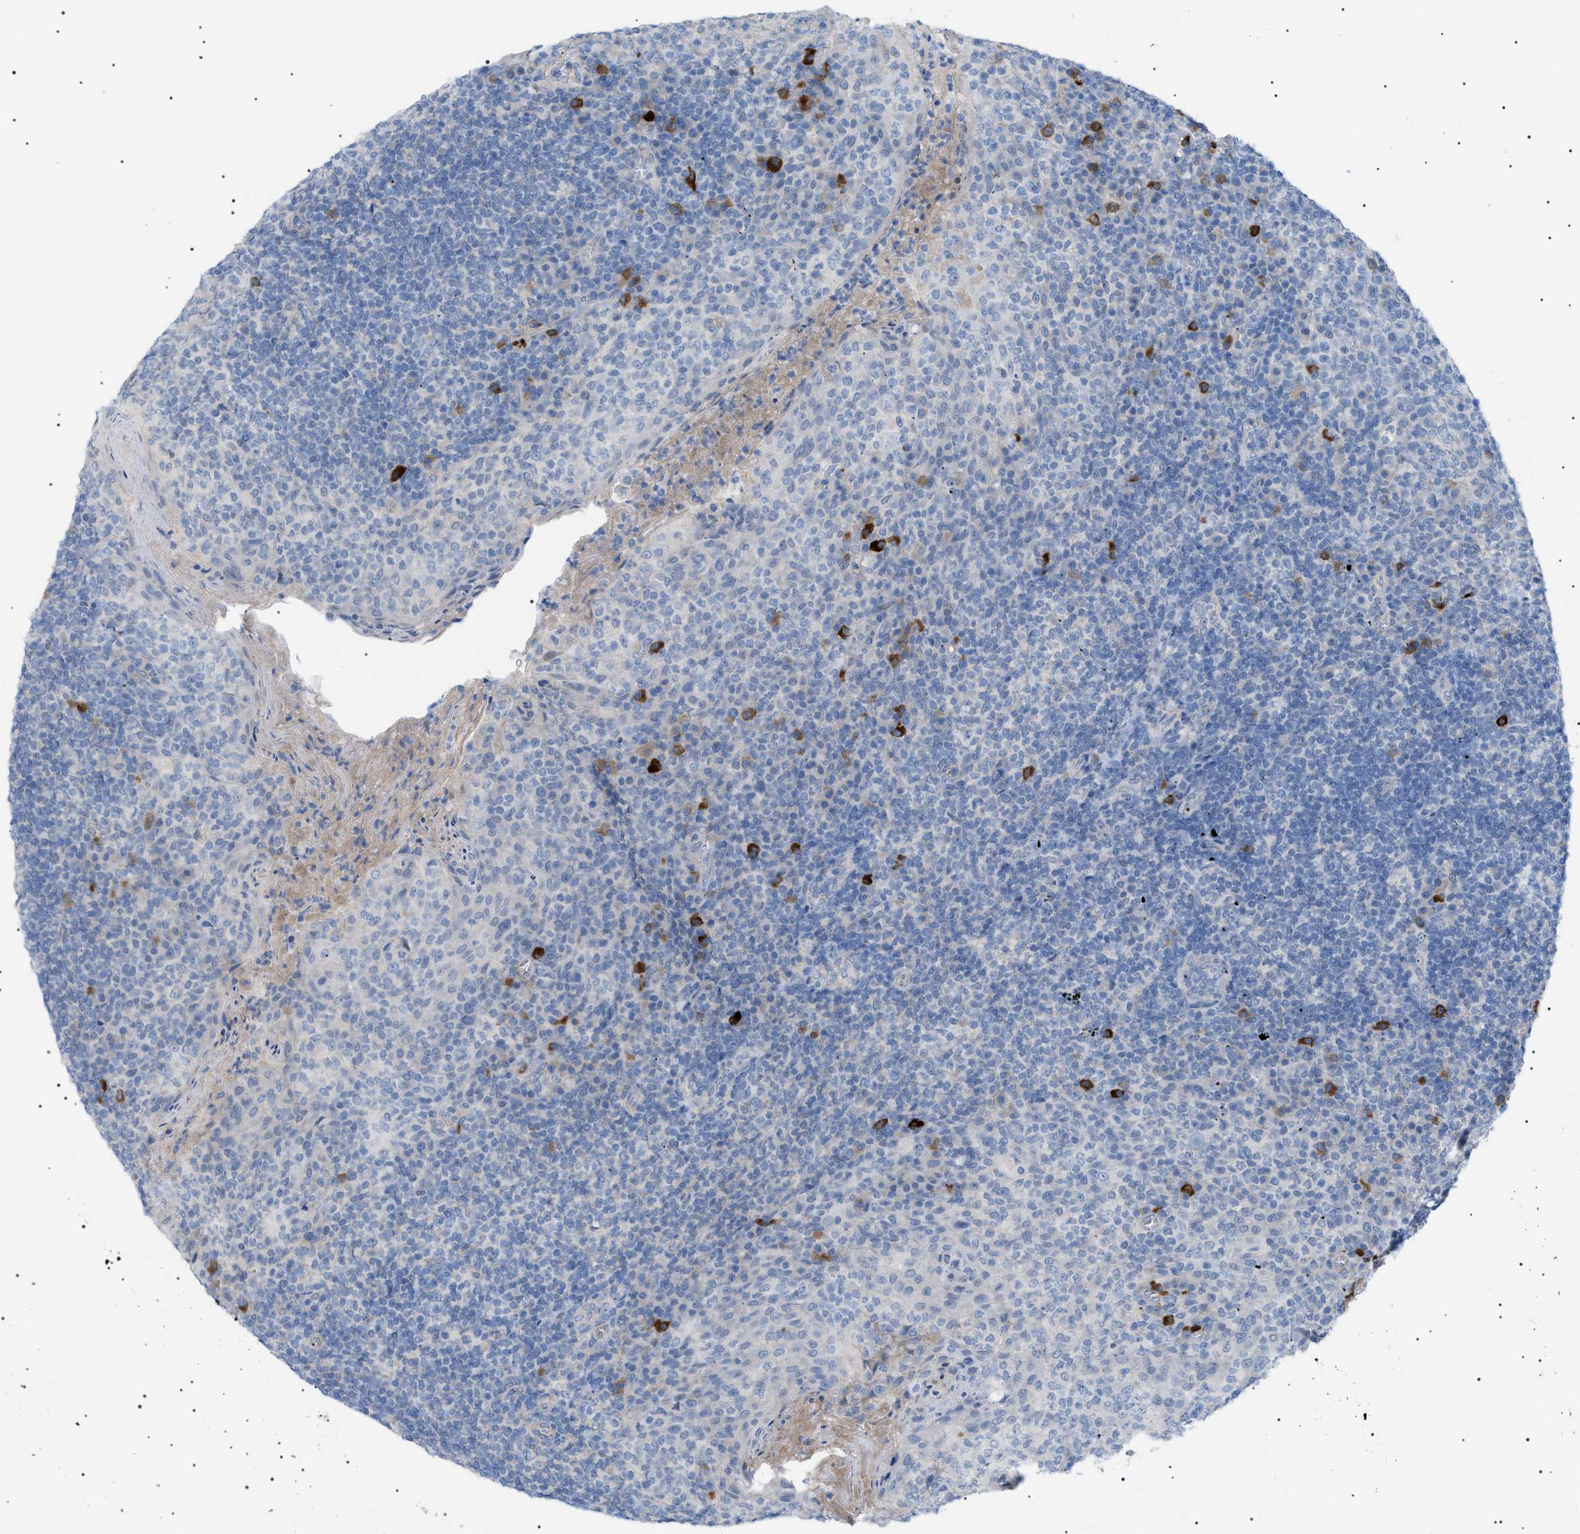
{"staining": {"intensity": "negative", "quantity": "none", "location": "none"}, "tissue": "tonsil", "cell_type": "Germinal center cells", "image_type": "normal", "snomed": [{"axis": "morphology", "description": "Normal tissue, NOS"}, {"axis": "topography", "description": "Tonsil"}], "caption": "IHC image of benign tonsil: tonsil stained with DAB (3,3'-diaminobenzidine) displays no significant protein positivity in germinal center cells.", "gene": "ADAMTS1", "patient": {"sex": "male", "age": 17}}